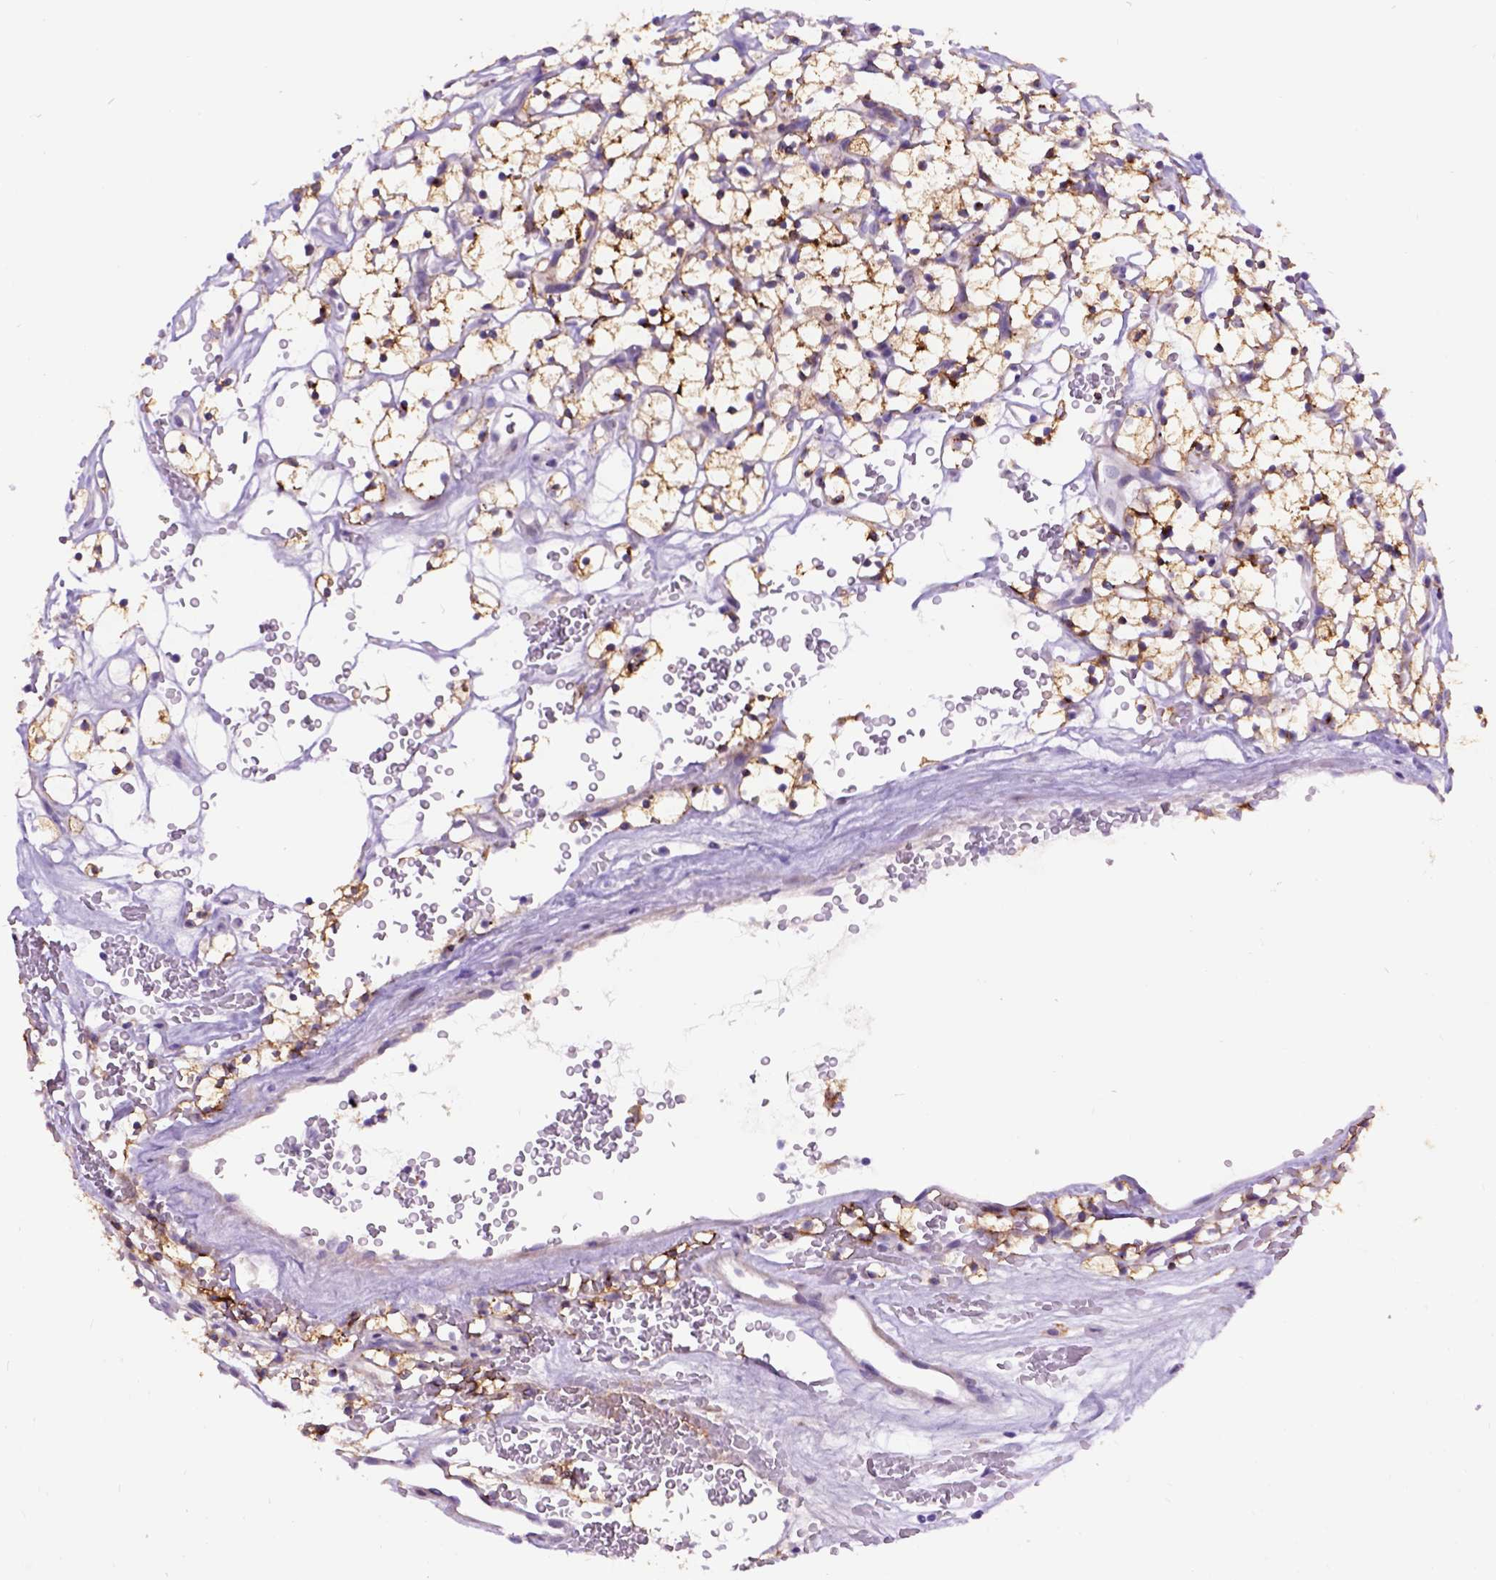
{"staining": {"intensity": "weak", "quantity": ">75%", "location": "cytoplasmic/membranous"}, "tissue": "renal cancer", "cell_type": "Tumor cells", "image_type": "cancer", "snomed": [{"axis": "morphology", "description": "Adenocarcinoma, NOS"}, {"axis": "topography", "description": "Kidney"}], "caption": "Immunohistochemistry micrograph of neoplastic tissue: human adenocarcinoma (renal) stained using immunohistochemistry exhibits low levels of weak protein expression localized specifically in the cytoplasmic/membranous of tumor cells, appearing as a cytoplasmic/membranous brown color.", "gene": "EGFR", "patient": {"sex": "female", "age": 64}}